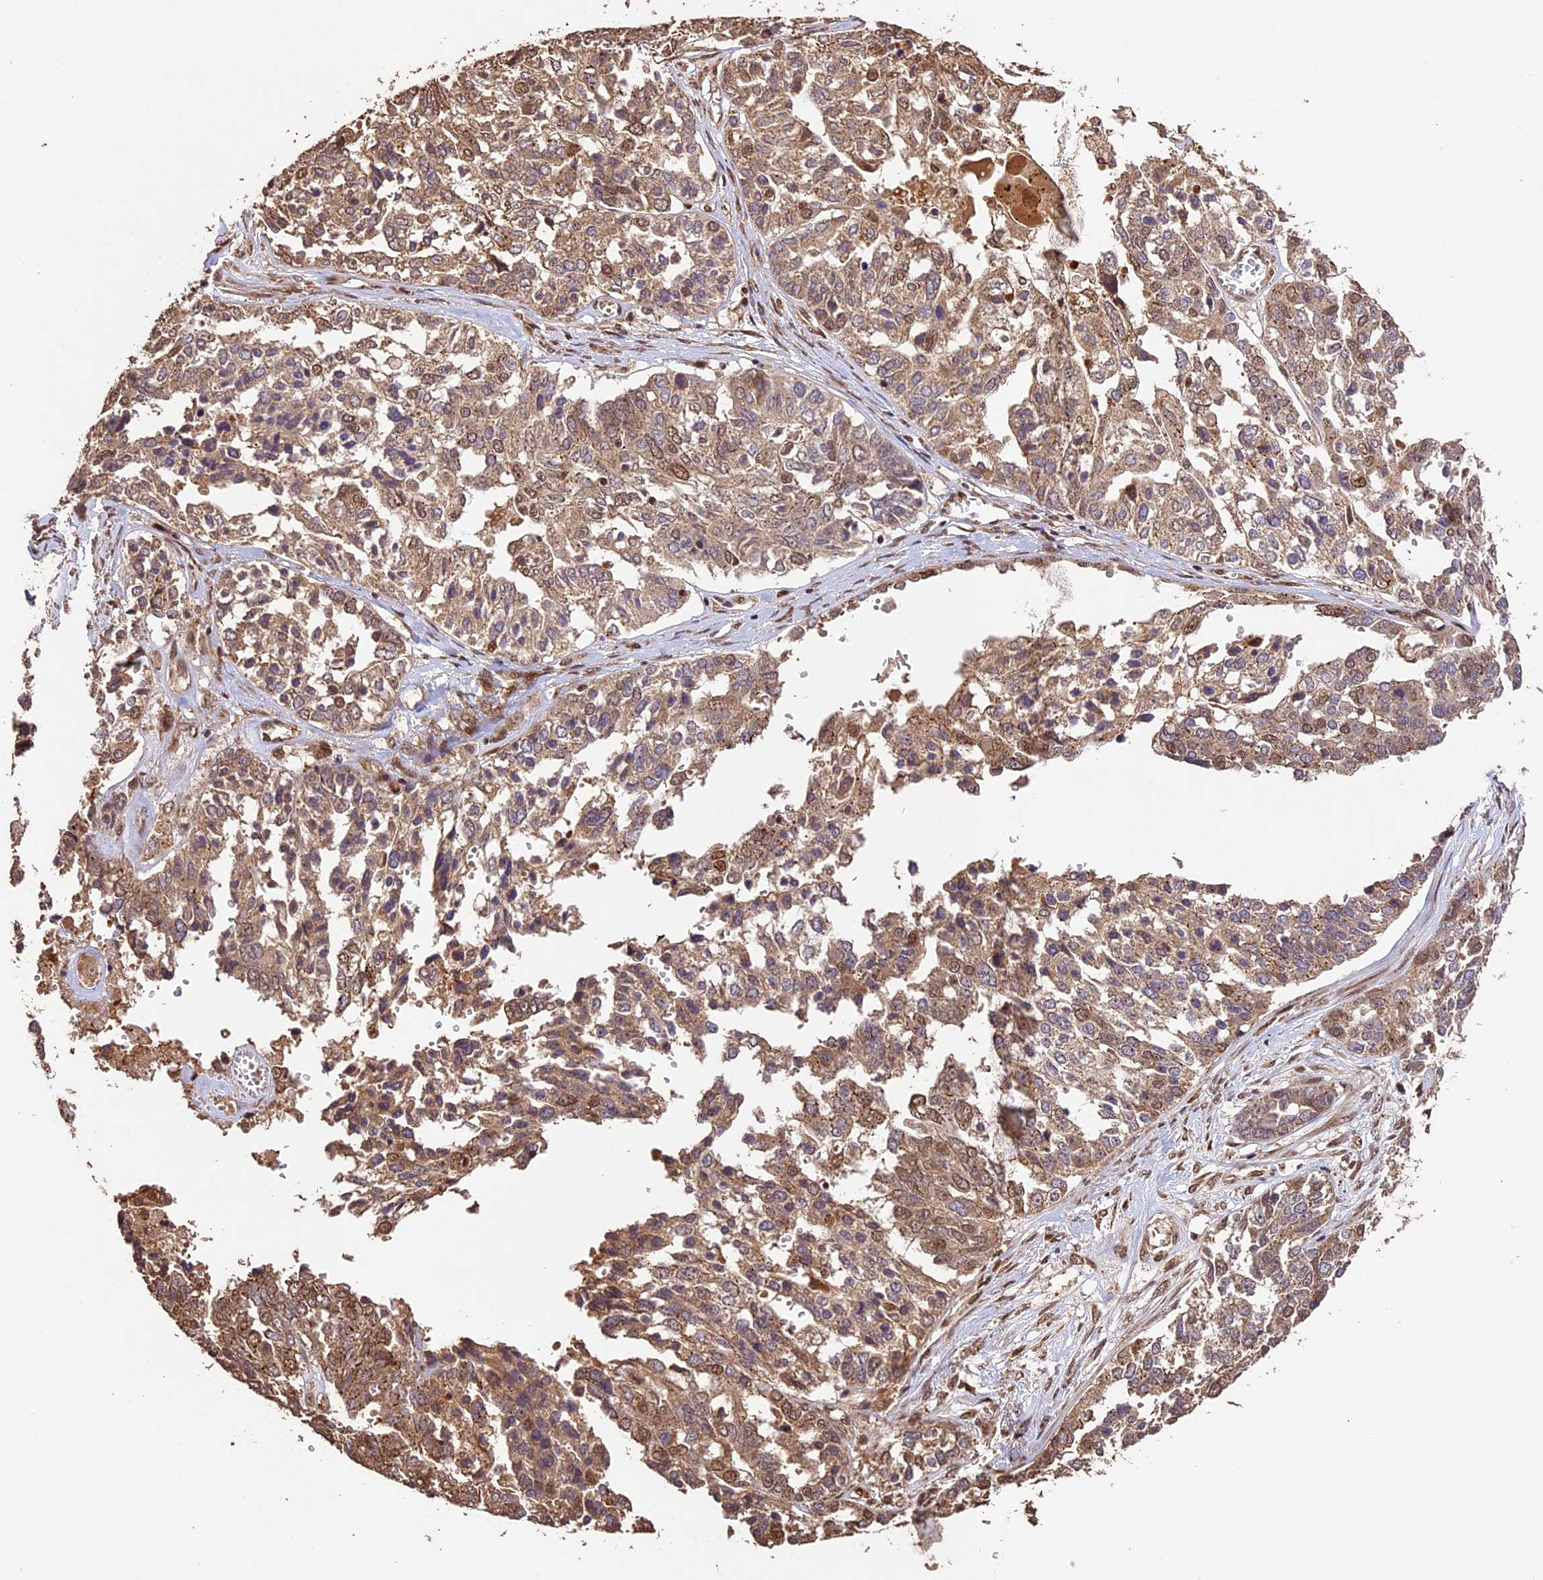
{"staining": {"intensity": "moderate", "quantity": ">75%", "location": "cytoplasmic/membranous,nuclear"}, "tissue": "ovarian cancer", "cell_type": "Tumor cells", "image_type": "cancer", "snomed": [{"axis": "morphology", "description": "Cystadenocarcinoma, serous, NOS"}, {"axis": "topography", "description": "Ovary"}], "caption": "A medium amount of moderate cytoplasmic/membranous and nuclear expression is seen in approximately >75% of tumor cells in serous cystadenocarcinoma (ovarian) tissue.", "gene": "CDKN2AIP", "patient": {"sex": "female", "age": 44}}